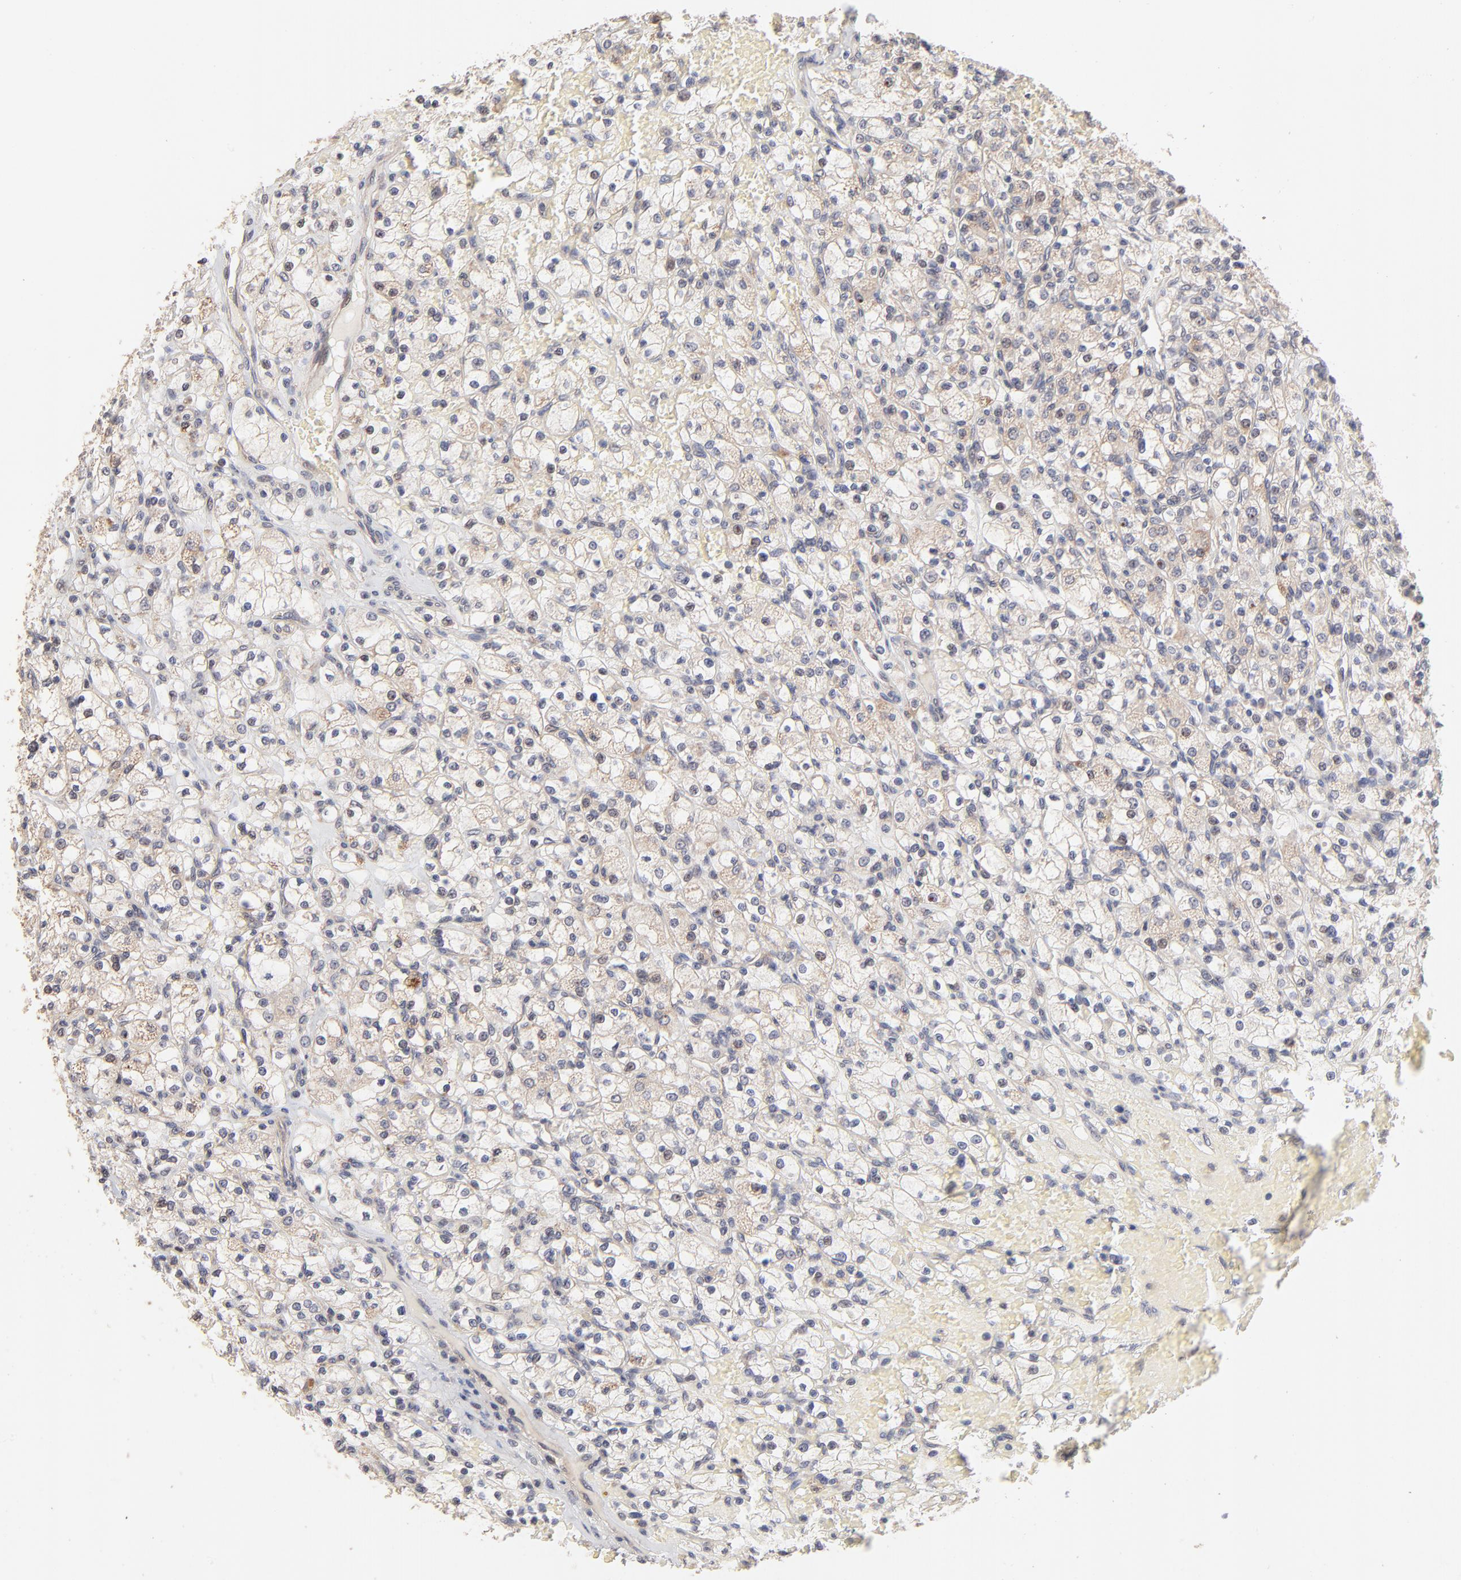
{"staining": {"intensity": "negative", "quantity": "none", "location": "none"}, "tissue": "renal cancer", "cell_type": "Tumor cells", "image_type": "cancer", "snomed": [{"axis": "morphology", "description": "Adenocarcinoma, NOS"}, {"axis": "topography", "description": "Kidney"}], "caption": "Renal adenocarcinoma stained for a protein using immunohistochemistry demonstrates no expression tumor cells.", "gene": "MSL2", "patient": {"sex": "female", "age": 83}}